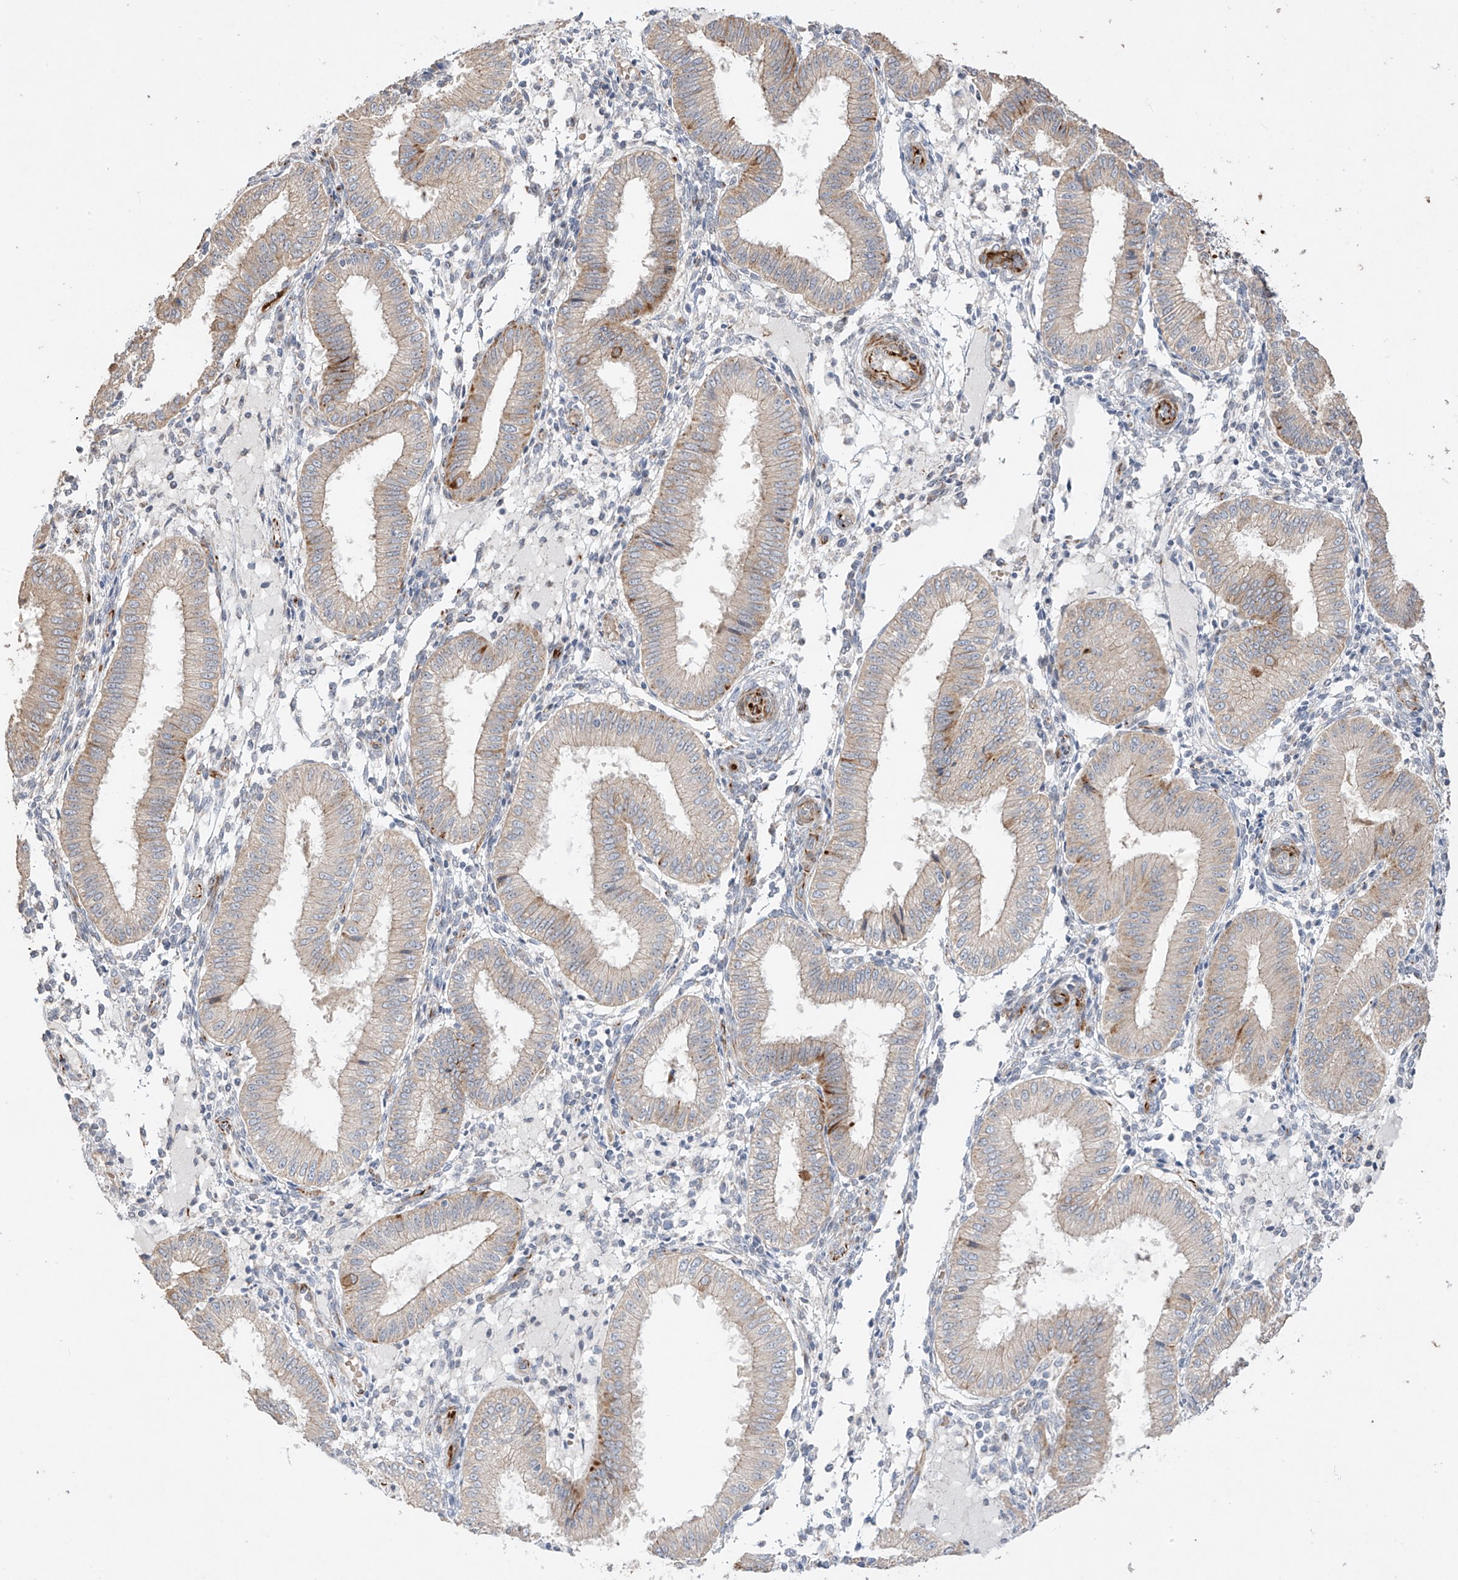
{"staining": {"intensity": "negative", "quantity": "none", "location": "none"}, "tissue": "endometrium", "cell_type": "Cells in endometrial stroma", "image_type": "normal", "snomed": [{"axis": "morphology", "description": "Normal tissue, NOS"}, {"axis": "topography", "description": "Endometrium"}], "caption": "This histopathology image is of unremarkable endometrium stained with IHC to label a protein in brown with the nuclei are counter-stained blue. There is no staining in cells in endometrial stroma.", "gene": "DCDC2", "patient": {"sex": "female", "age": 39}}